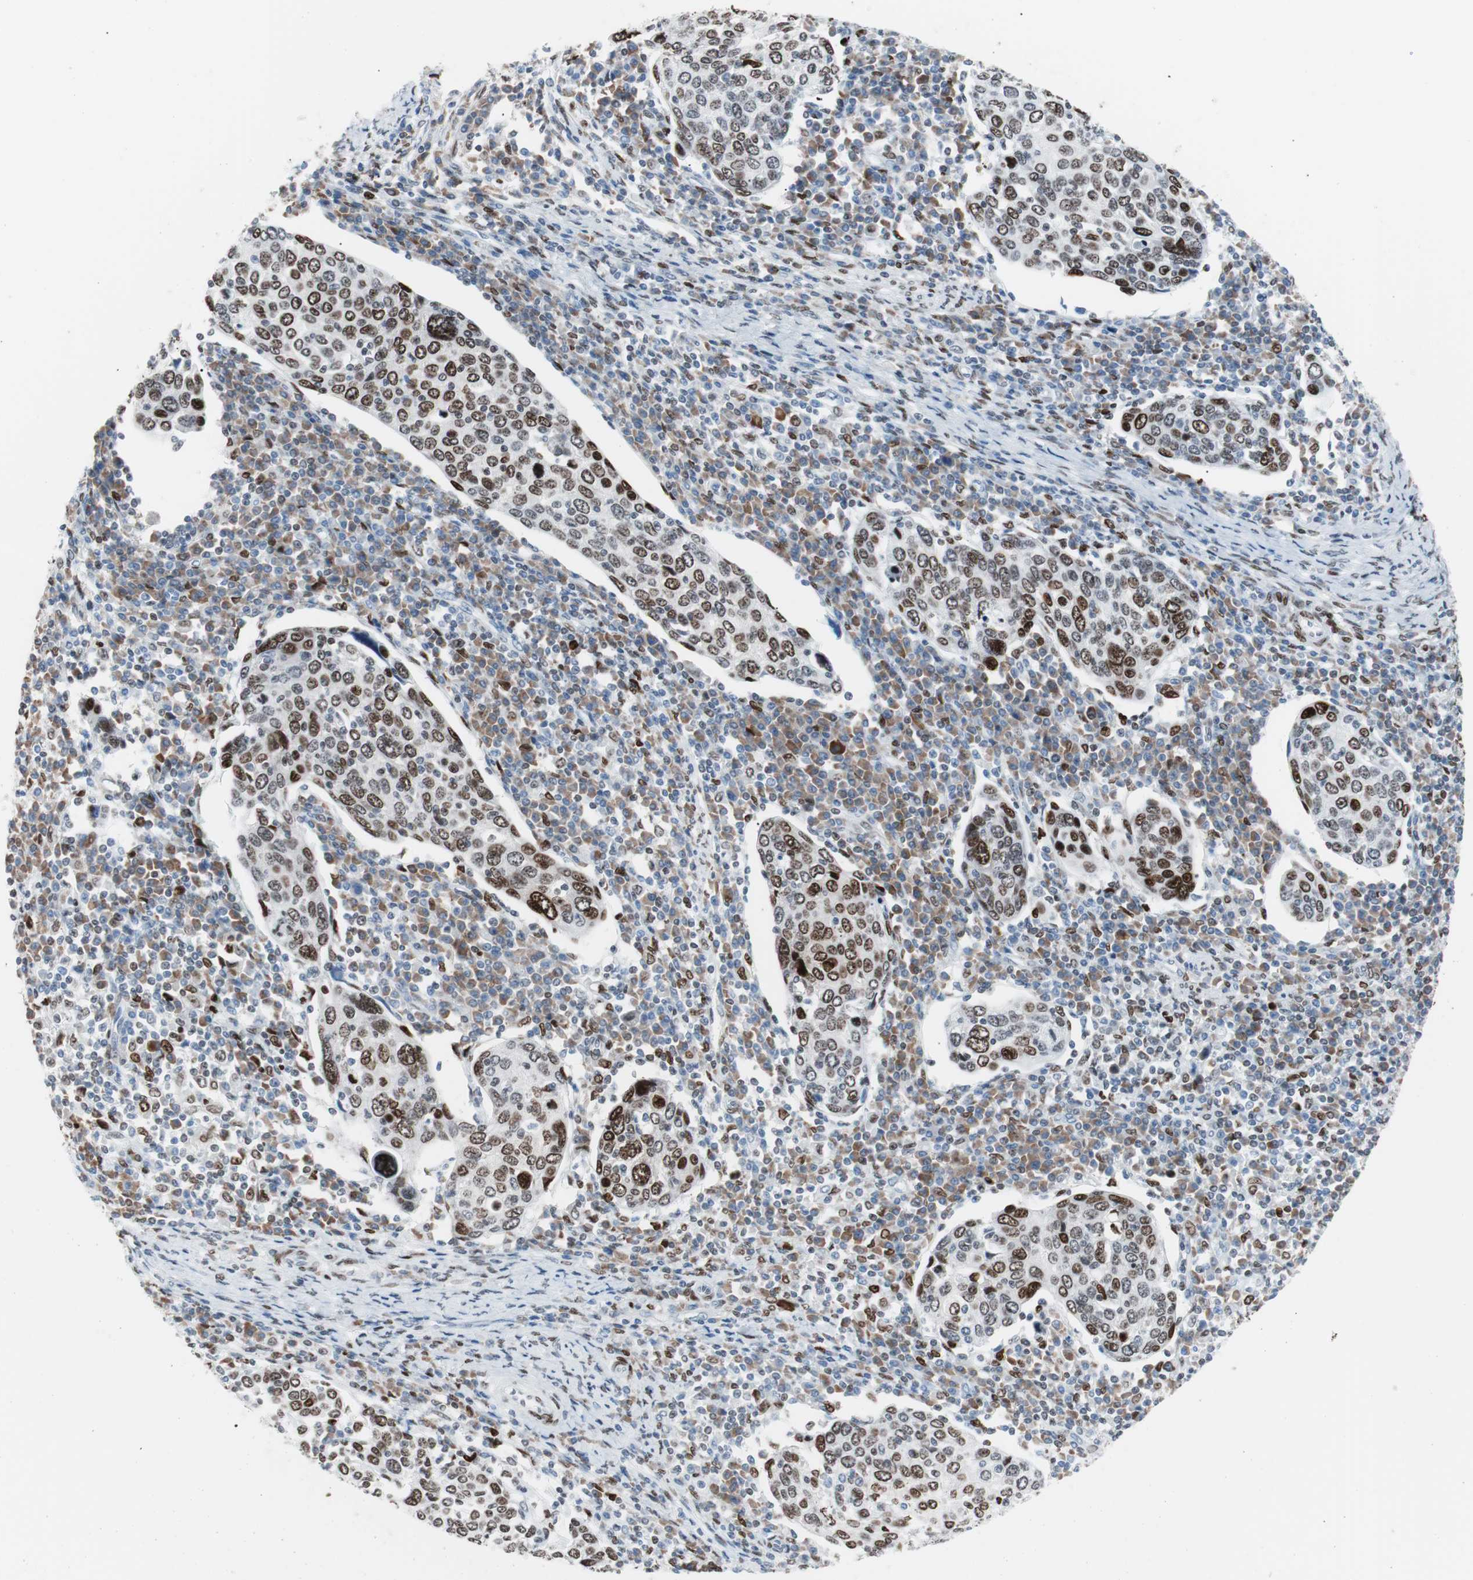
{"staining": {"intensity": "moderate", "quantity": ">75%", "location": "nuclear"}, "tissue": "cervical cancer", "cell_type": "Tumor cells", "image_type": "cancer", "snomed": [{"axis": "morphology", "description": "Squamous cell carcinoma, NOS"}, {"axis": "topography", "description": "Cervix"}], "caption": "Cervical cancer stained with a brown dye shows moderate nuclear positive staining in approximately >75% of tumor cells.", "gene": "CEBPB", "patient": {"sex": "female", "age": 40}}